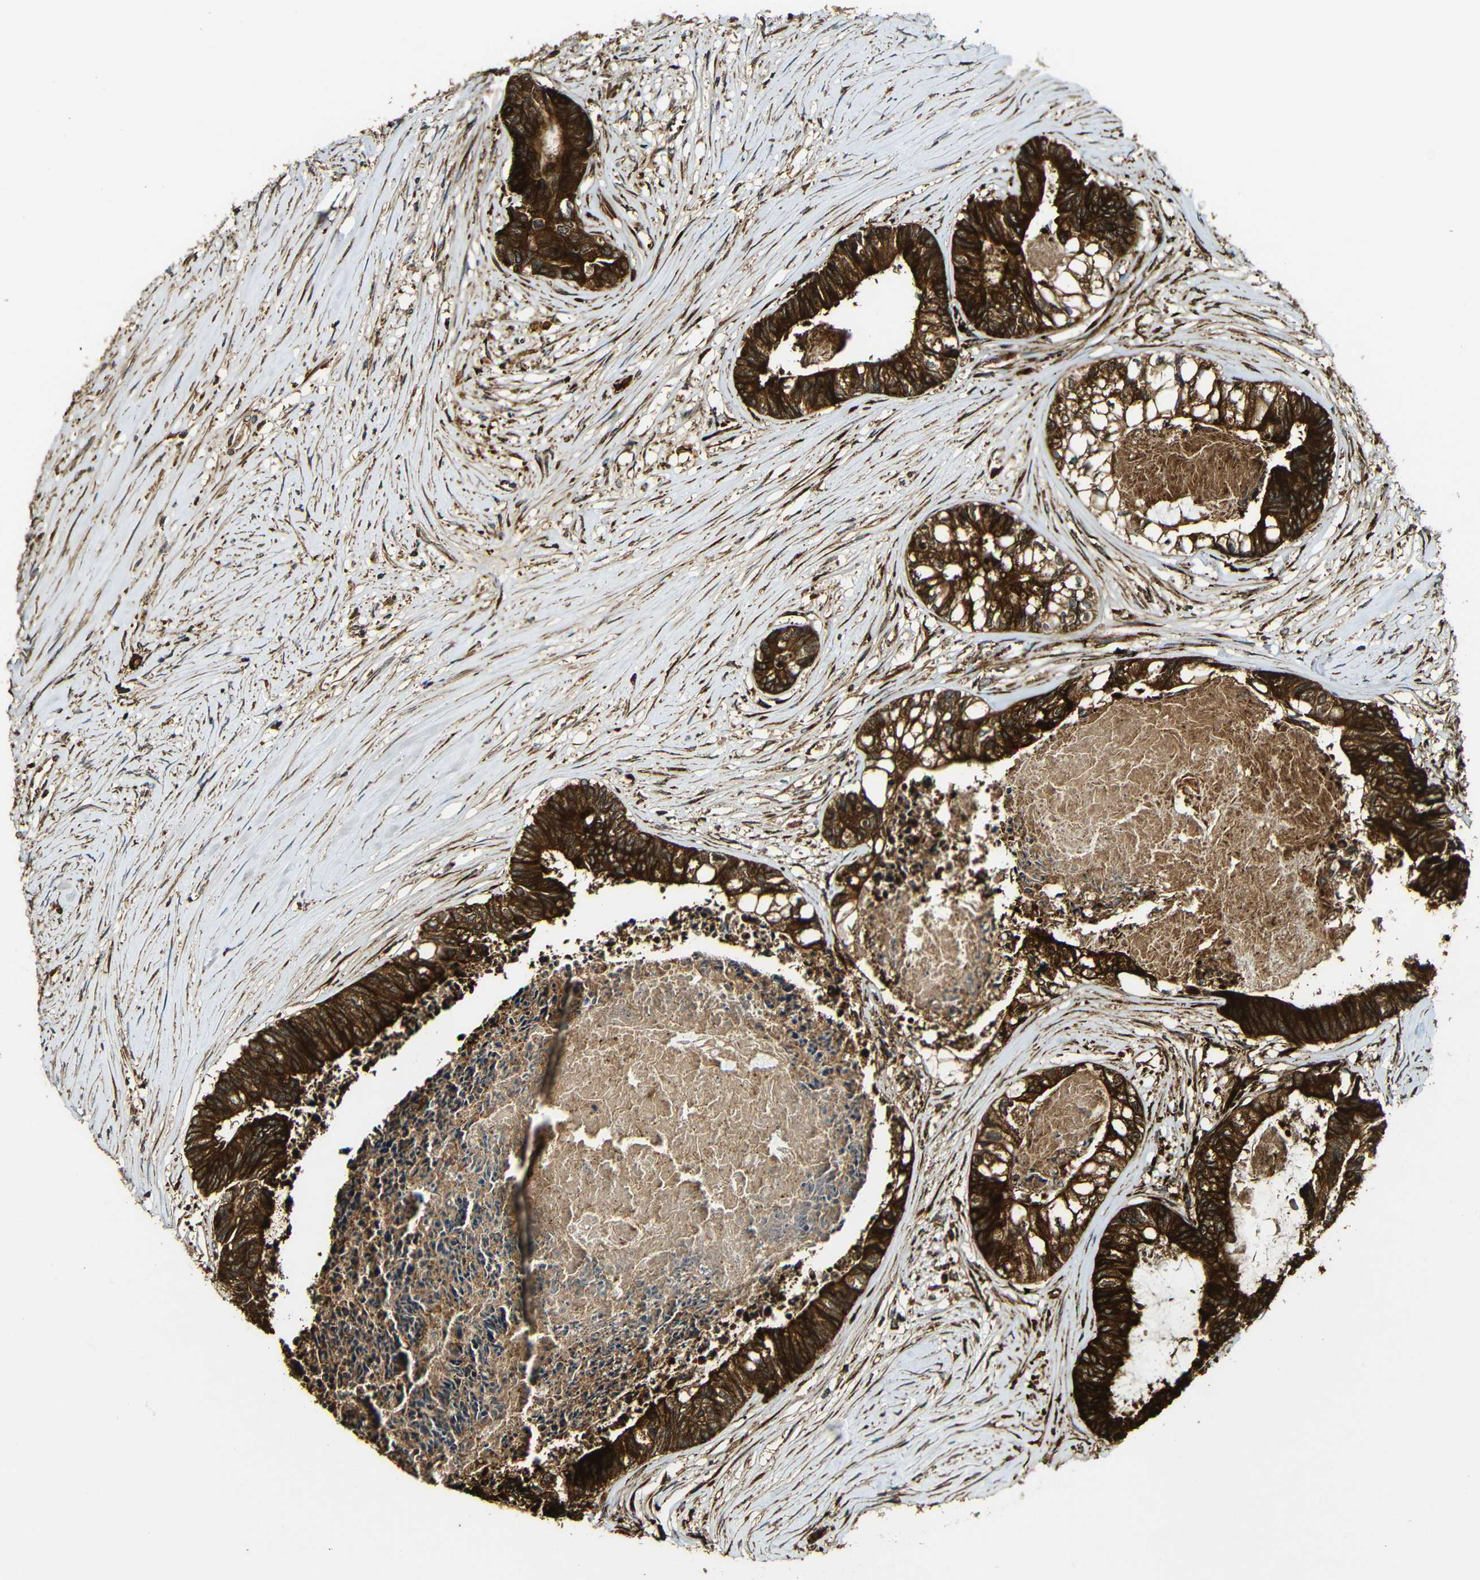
{"staining": {"intensity": "strong", "quantity": ">75%", "location": "cytoplasmic/membranous"}, "tissue": "colorectal cancer", "cell_type": "Tumor cells", "image_type": "cancer", "snomed": [{"axis": "morphology", "description": "Adenocarcinoma, NOS"}, {"axis": "topography", "description": "Rectum"}], "caption": "This photomicrograph demonstrates immunohistochemistry staining of human colorectal cancer (adenocarcinoma), with high strong cytoplasmic/membranous positivity in approximately >75% of tumor cells.", "gene": "CASP8", "patient": {"sex": "male", "age": 63}}